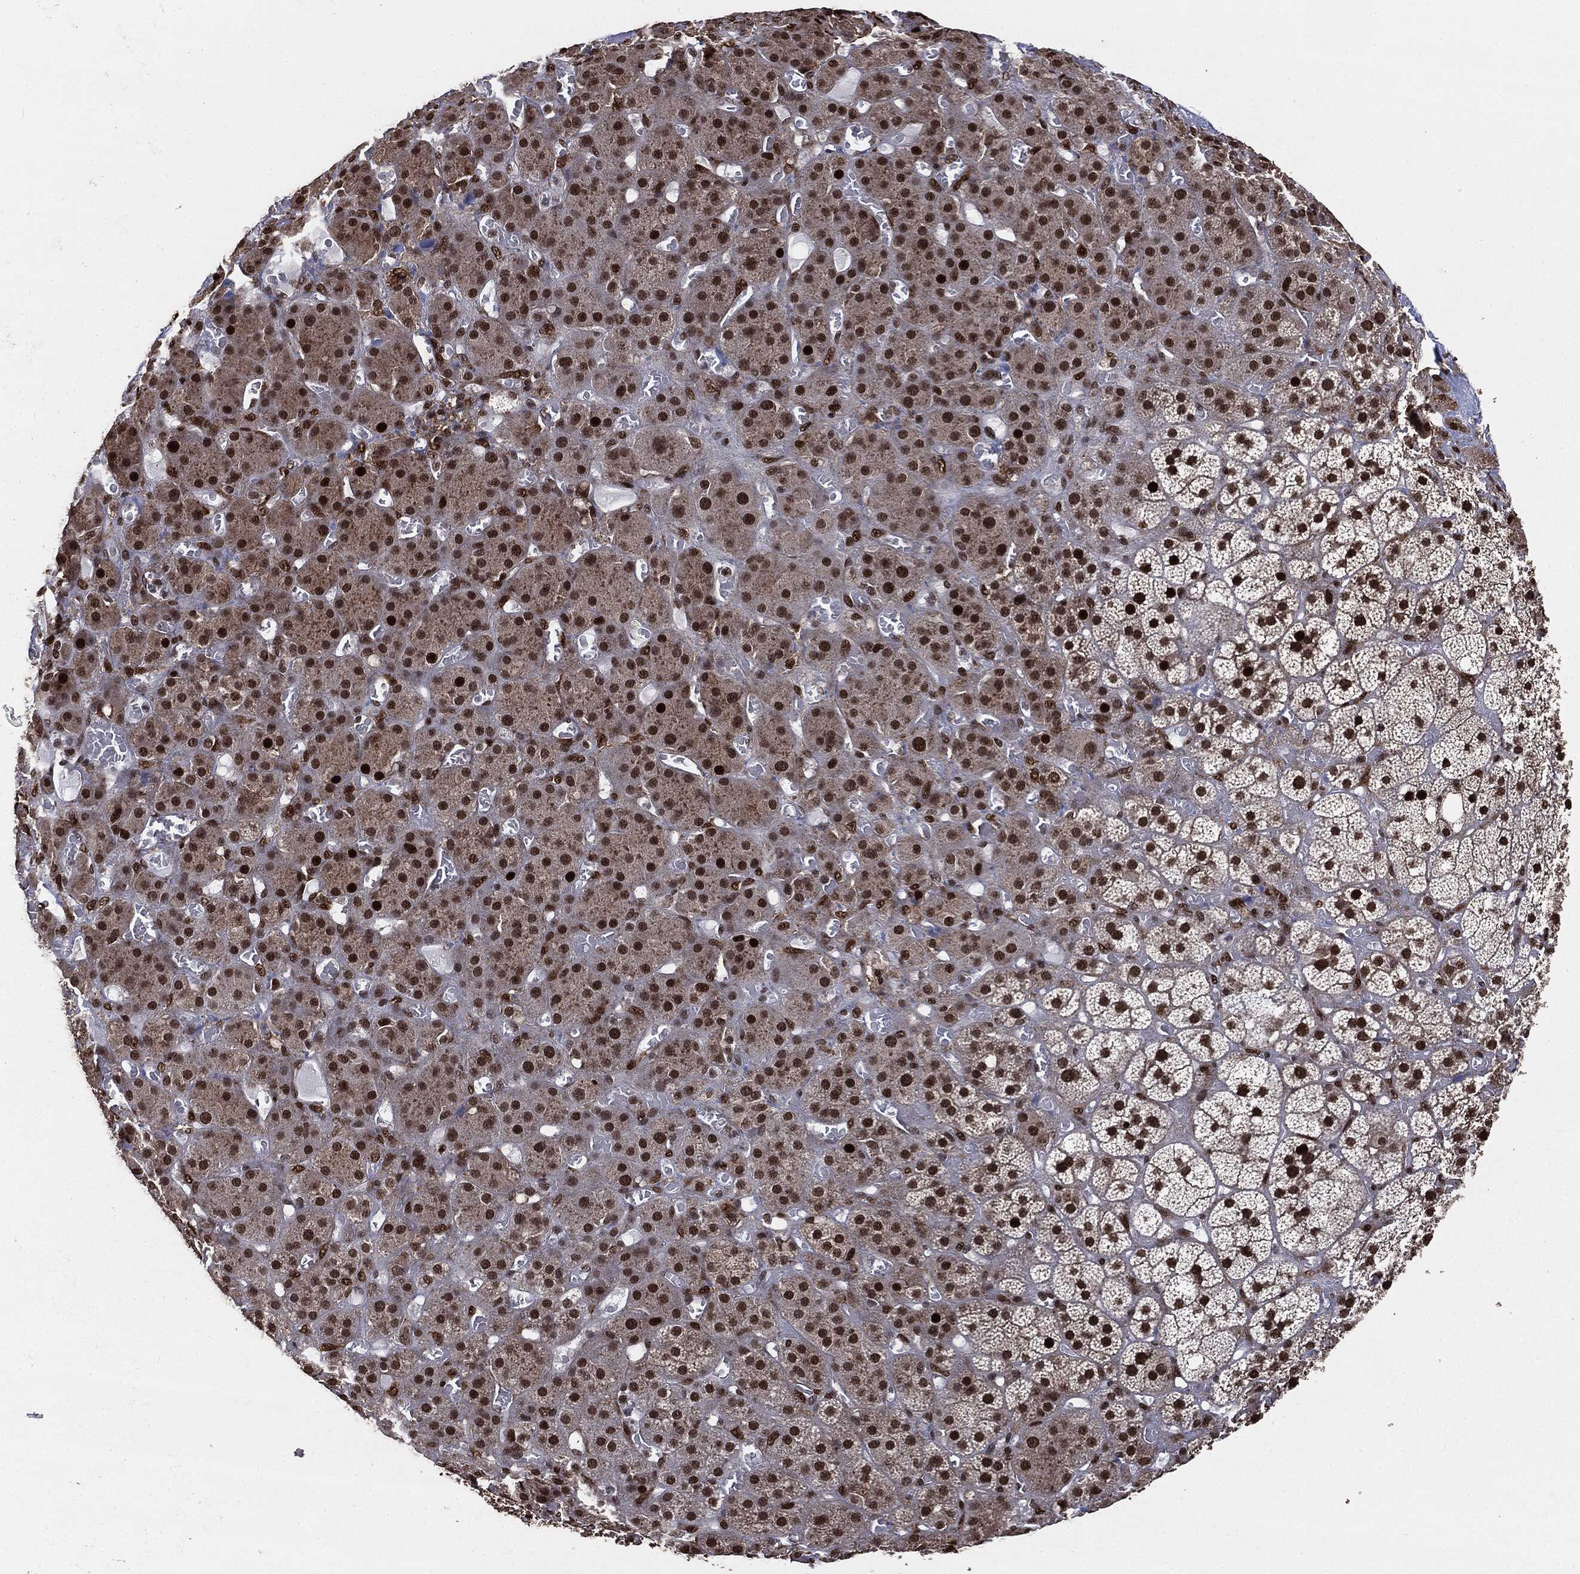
{"staining": {"intensity": "strong", "quantity": "25%-75%", "location": "nuclear"}, "tissue": "adrenal gland", "cell_type": "Glandular cells", "image_type": "normal", "snomed": [{"axis": "morphology", "description": "Normal tissue, NOS"}, {"axis": "topography", "description": "Adrenal gland"}], "caption": "An image of adrenal gland stained for a protein displays strong nuclear brown staining in glandular cells. Using DAB (brown) and hematoxylin (blue) stains, captured at high magnification using brightfield microscopy.", "gene": "DVL2", "patient": {"sex": "male", "age": 70}}